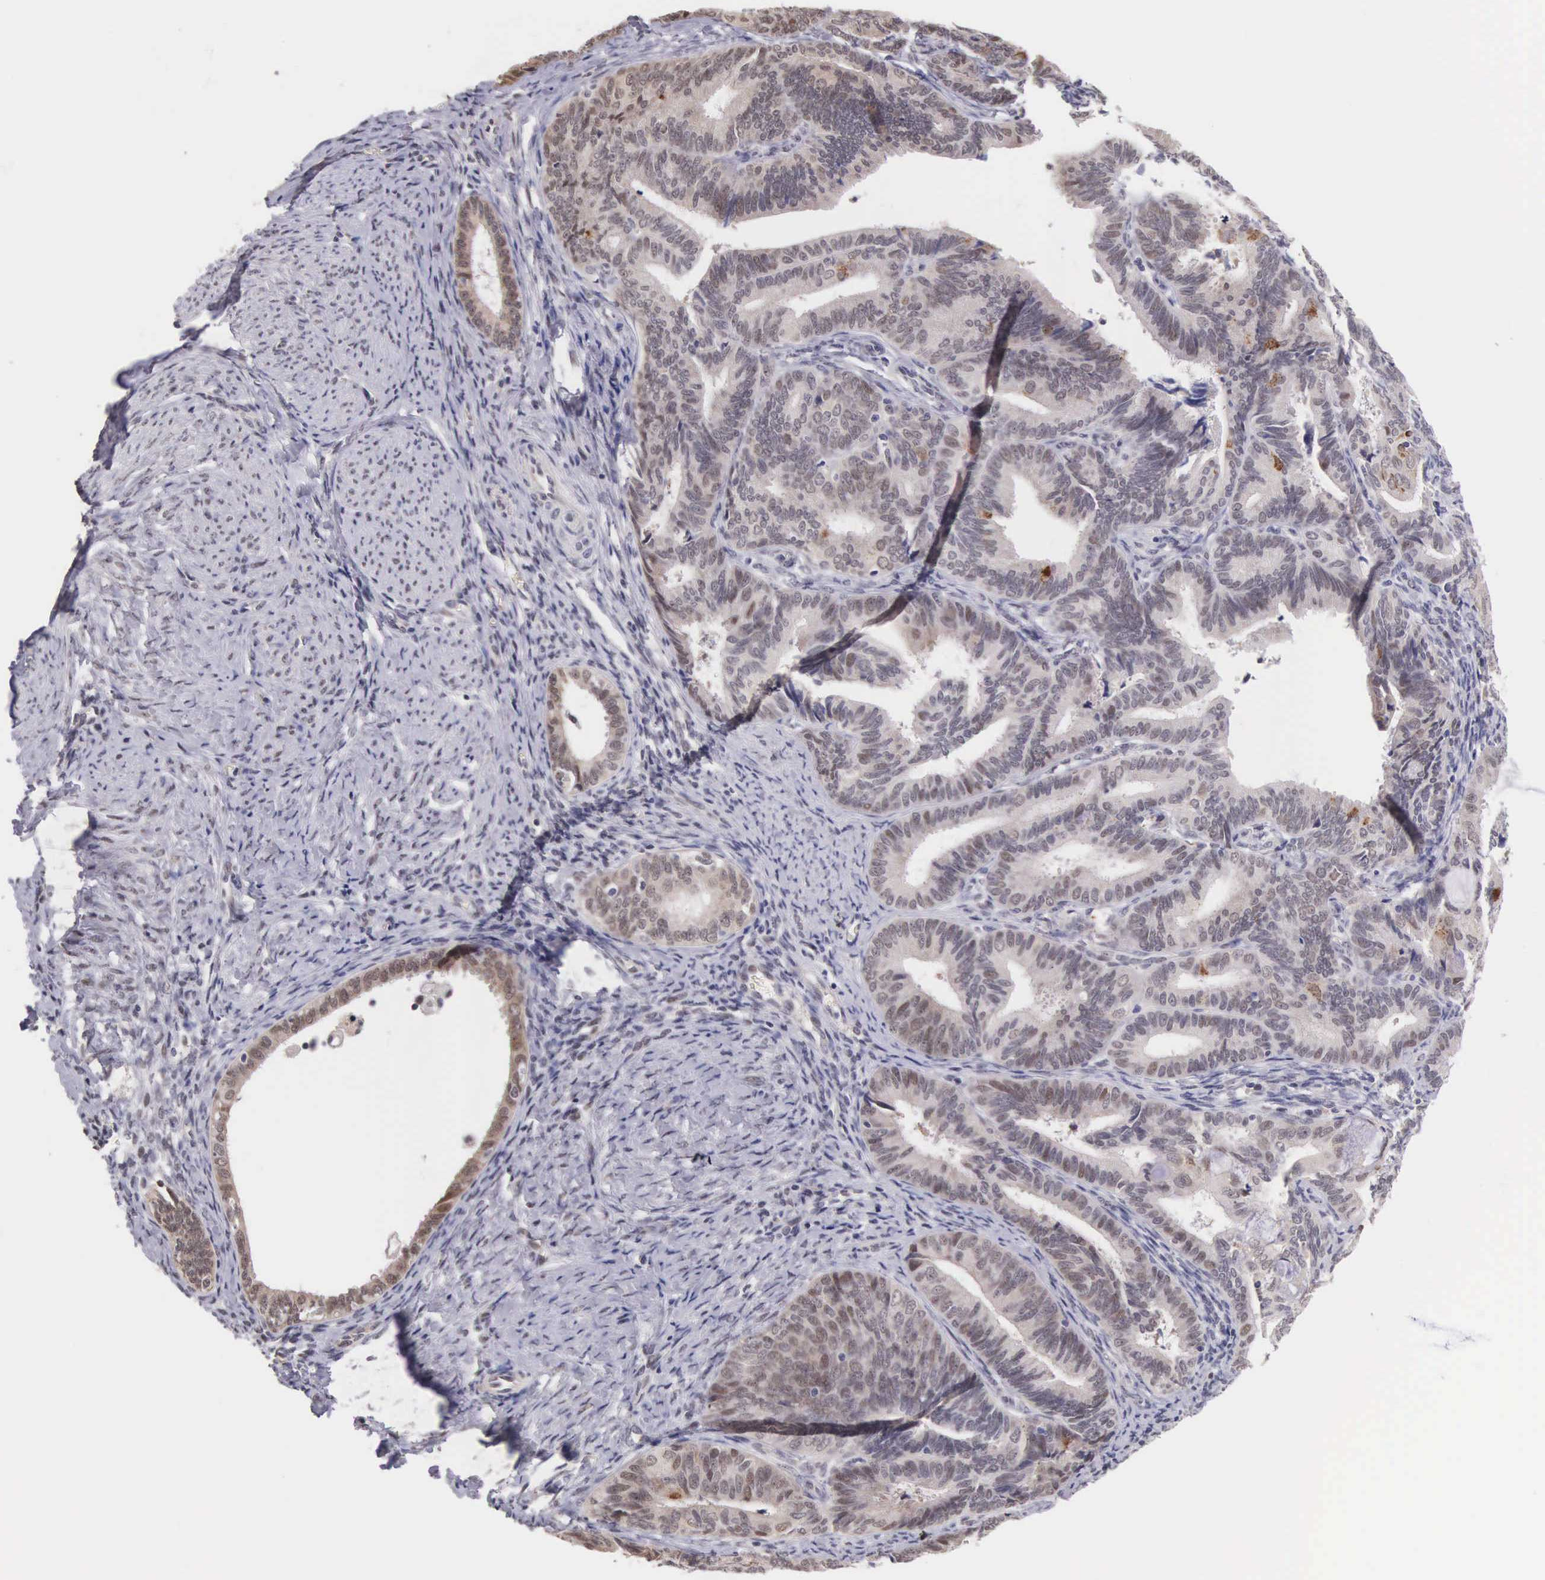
{"staining": {"intensity": "moderate", "quantity": "<25%", "location": "cytoplasmic/membranous"}, "tissue": "endometrial cancer", "cell_type": "Tumor cells", "image_type": "cancer", "snomed": [{"axis": "morphology", "description": "Adenocarcinoma, NOS"}, {"axis": "topography", "description": "Endometrium"}], "caption": "An image of endometrial cancer (adenocarcinoma) stained for a protein displays moderate cytoplasmic/membranous brown staining in tumor cells.", "gene": "HMGXB4", "patient": {"sex": "female", "age": 63}}